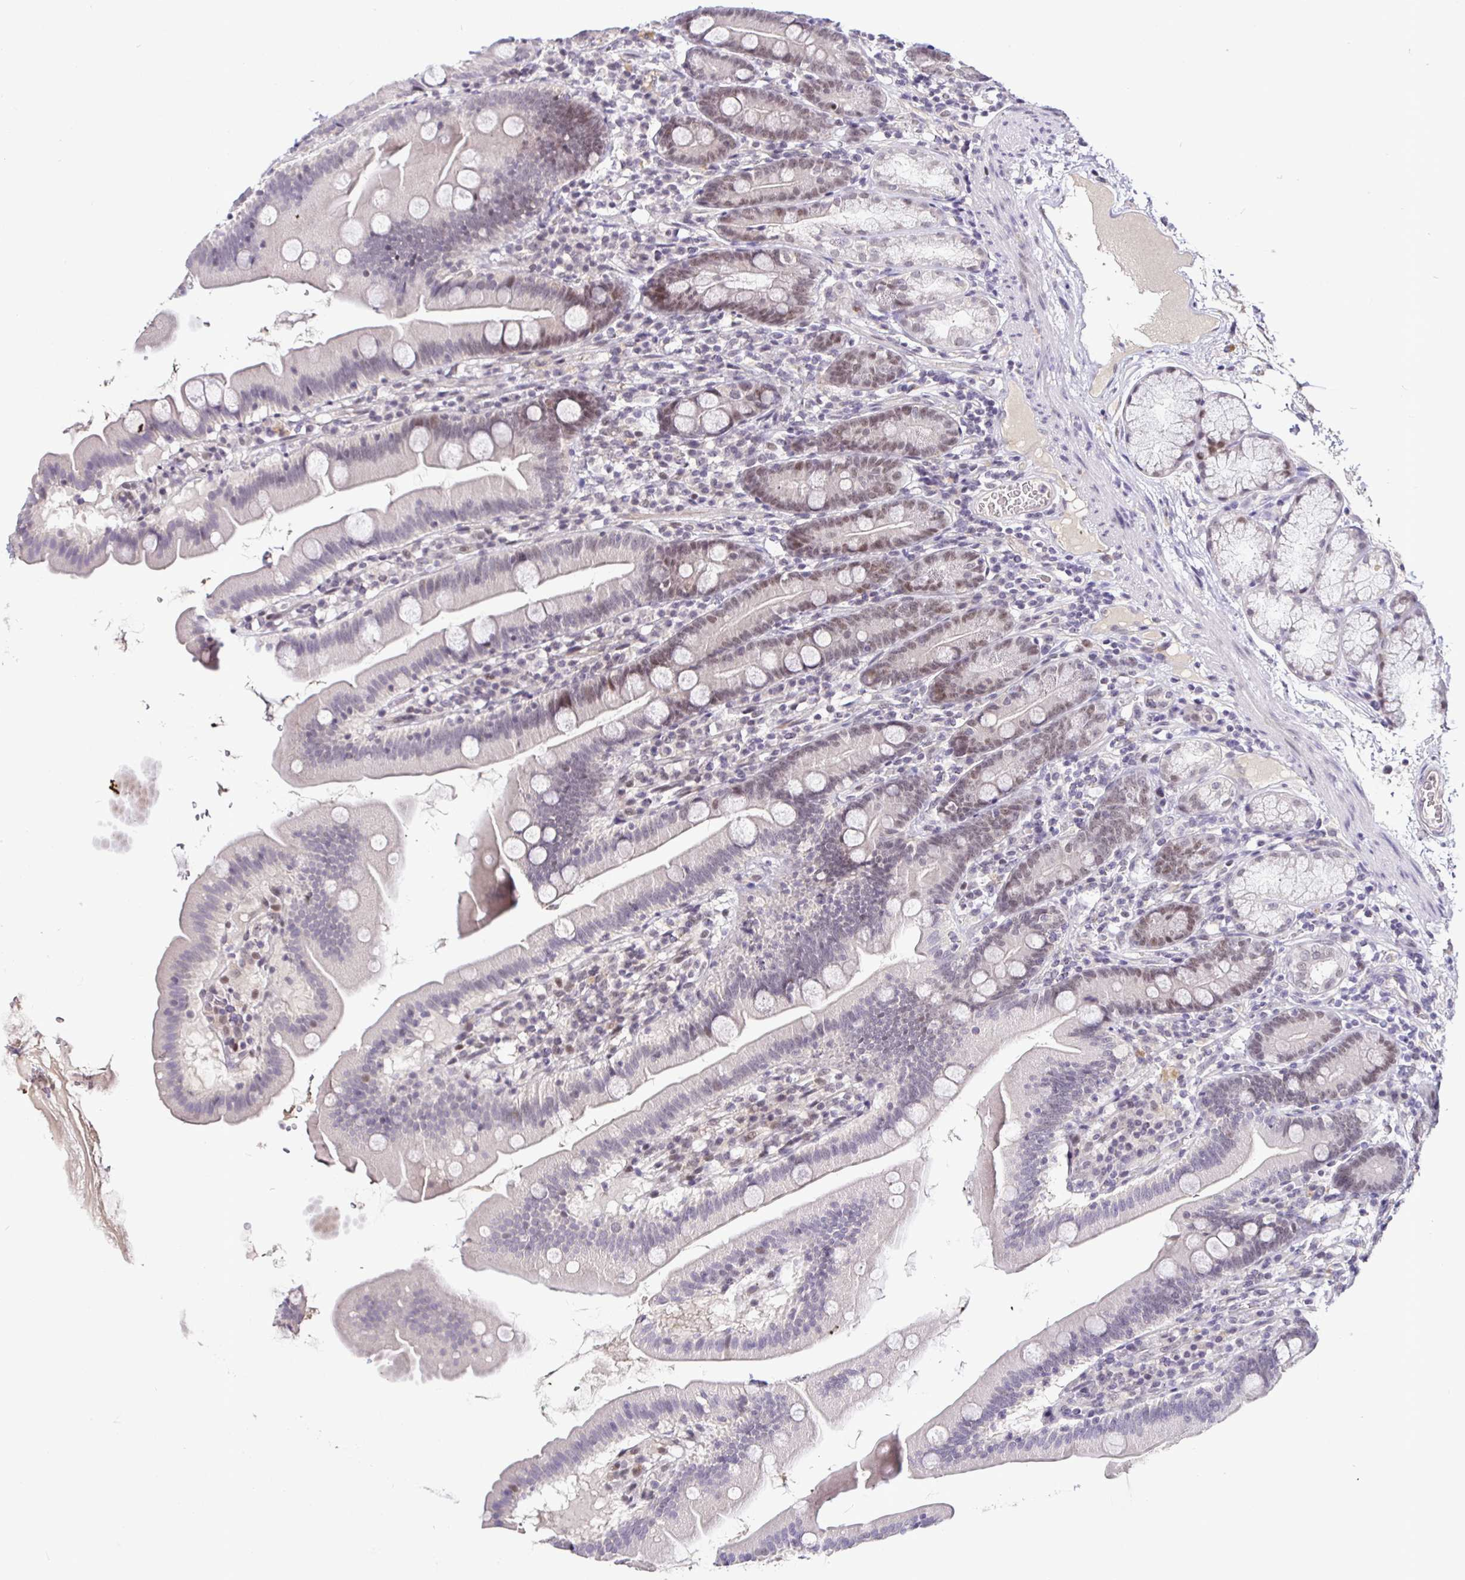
{"staining": {"intensity": "weak", "quantity": "25%-75%", "location": "nuclear"}, "tissue": "duodenum", "cell_type": "Glandular cells", "image_type": "normal", "snomed": [{"axis": "morphology", "description": "Normal tissue, NOS"}, {"axis": "topography", "description": "Duodenum"}], "caption": "Approximately 25%-75% of glandular cells in unremarkable human duodenum show weak nuclear protein expression as visualized by brown immunohistochemical staining.", "gene": "NUP188", "patient": {"sex": "female", "age": 67}}